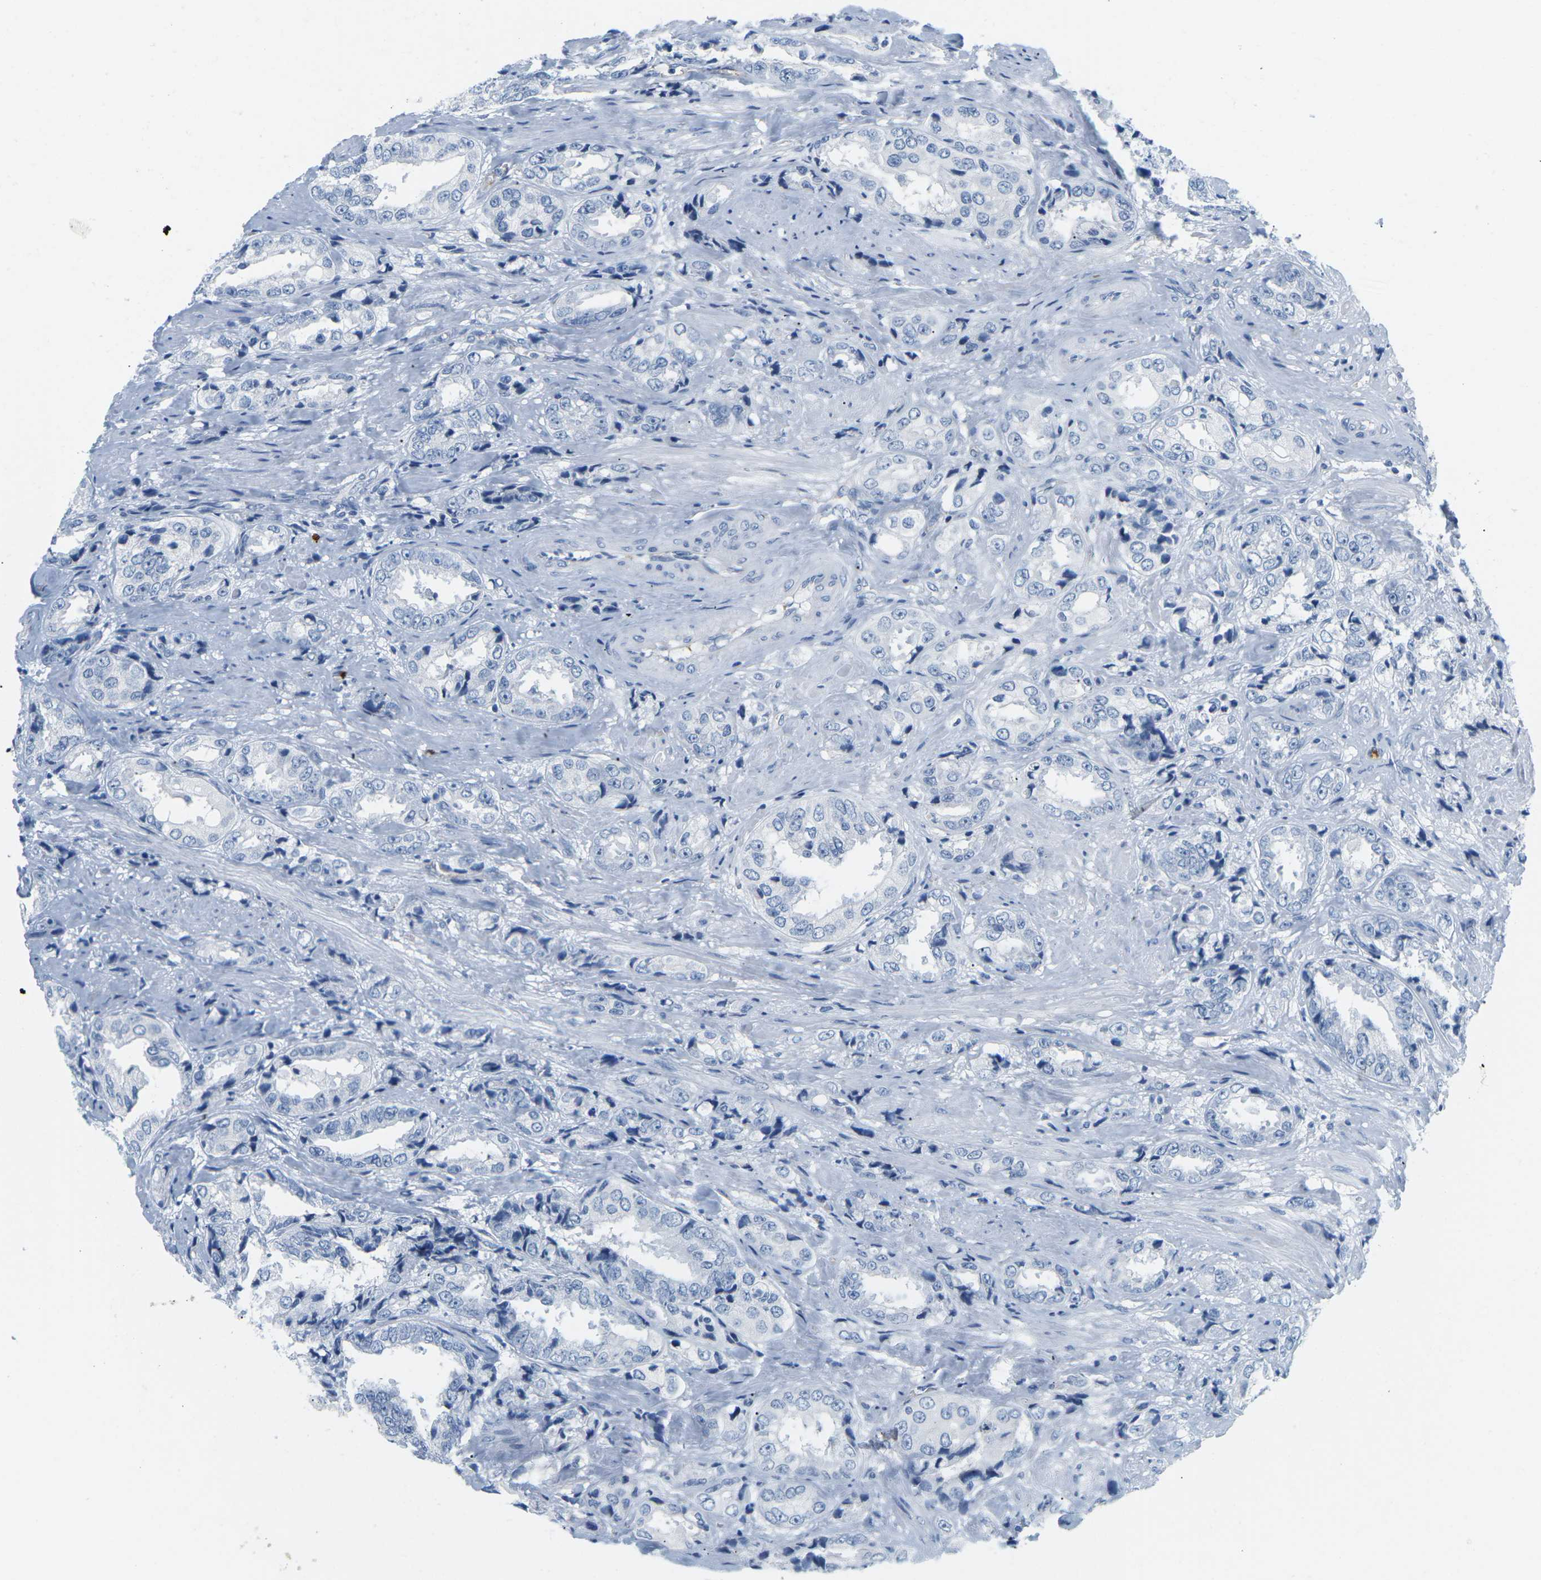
{"staining": {"intensity": "negative", "quantity": "none", "location": "none"}, "tissue": "prostate cancer", "cell_type": "Tumor cells", "image_type": "cancer", "snomed": [{"axis": "morphology", "description": "Adenocarcinoma, High grade"}, {"axis": "topography", "description": "Prostate"}], "caption": "IHC of human adenocarcinoma (high-grade) (prostate) displays no positivity in tumor cells.", "gene": "APOB", "patient": {"sex": "male", "age": 61}}